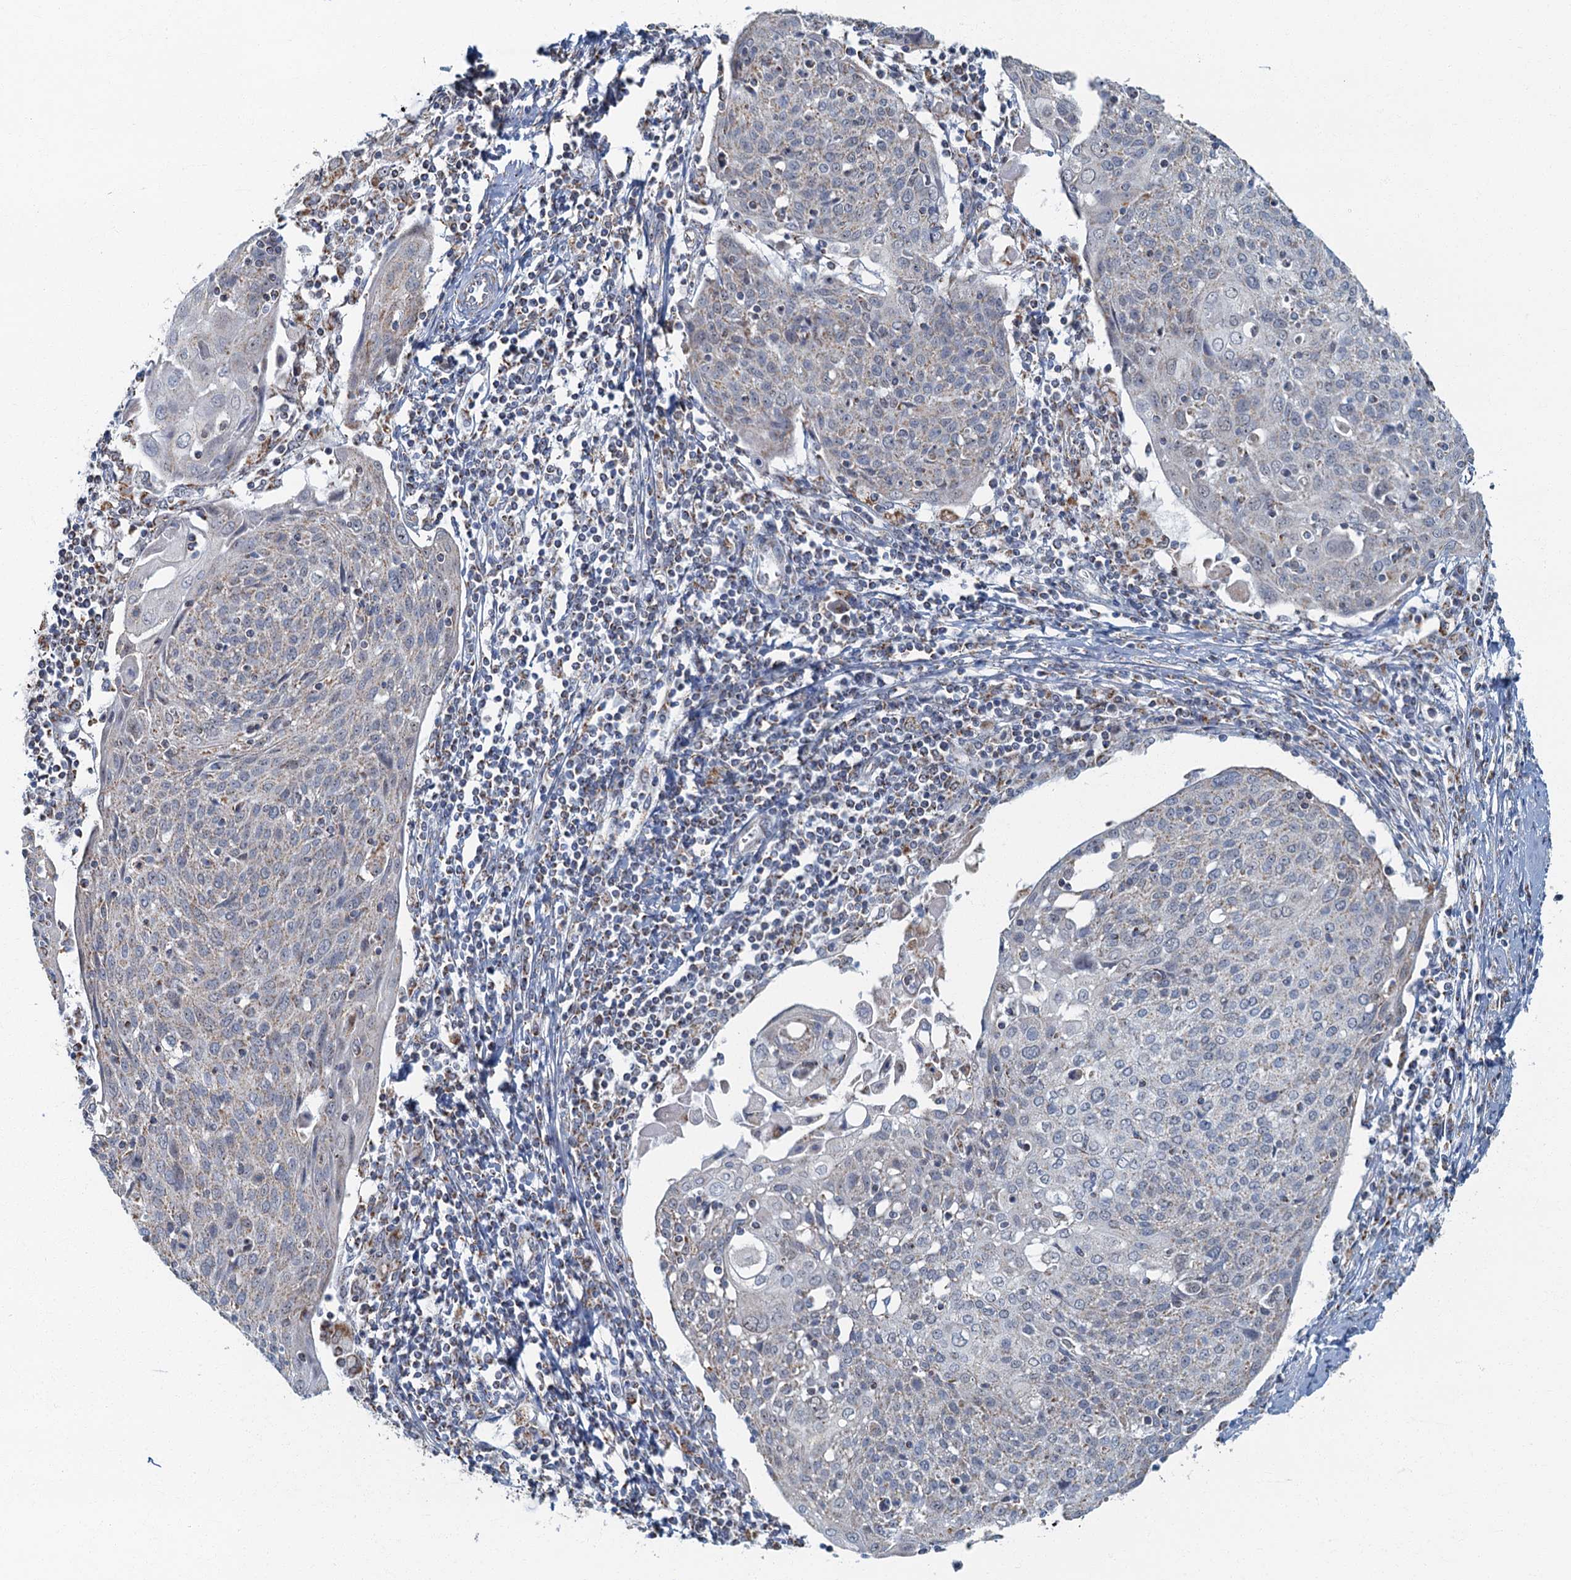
{"staining": {"intensity": "weak", "quantity": "<25%", "location": "cytoplasmic/membranous"}, "tissue": "cervical cancer", "cell_type": "Tumor cells", "image_type": "cancer", "snomed": [{"axis": "morphology", "description": "Squamous cell carcinoma, NOS"}, {"axis": "topography", "description": "Cervix"}], "caption": "Immunohistochemistry (IHC) image of neoplastic tissue: cervical cancer stained with DAB reveals no significant protein expression in tumor cells. (DAB immunohistochemistry (IHC) visualized using brightfield microscopy, high magnification).", "gene": "RAD9B", "patient": {"sex": "female", "age": 67}}